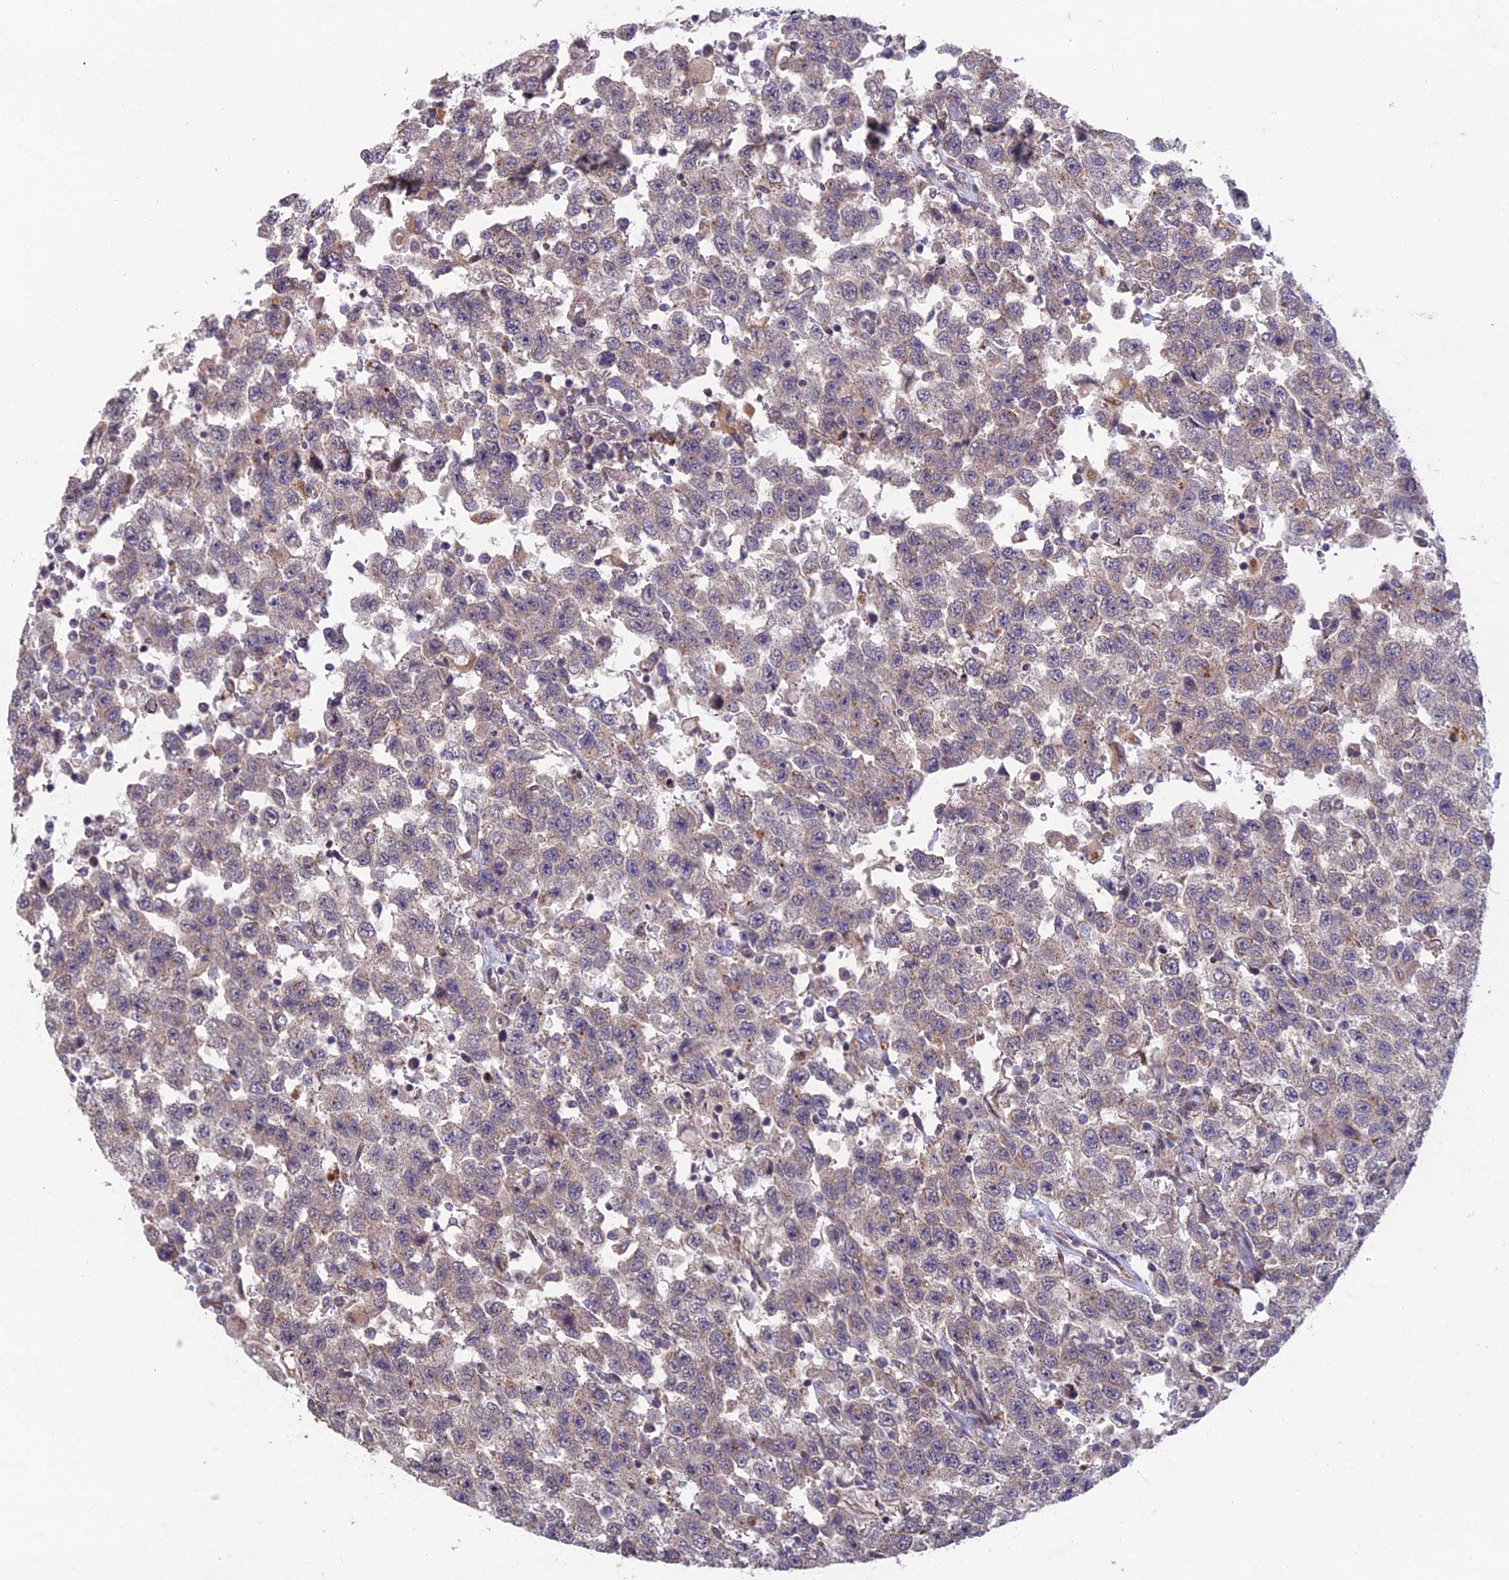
{"staining": {"intensity": "weak", "quantity": "<25%", "location": "cytoplasmic/membranous"}, "tissue": "testis cancer", "cell_type": "Tumor cells", "image_type": "cancer", "snomed": [{"axis": "morphology", "description": "Seminoma, NOS"}, {"axis": "topography", "description": "Testis"}], "caption": "Testis cancer (seminoma) stained for a protein using immunohistochemistry exhibits no staining tumor cells.", "gene": "FOXS1", "patient": {"sex": "male", "age": 41}}